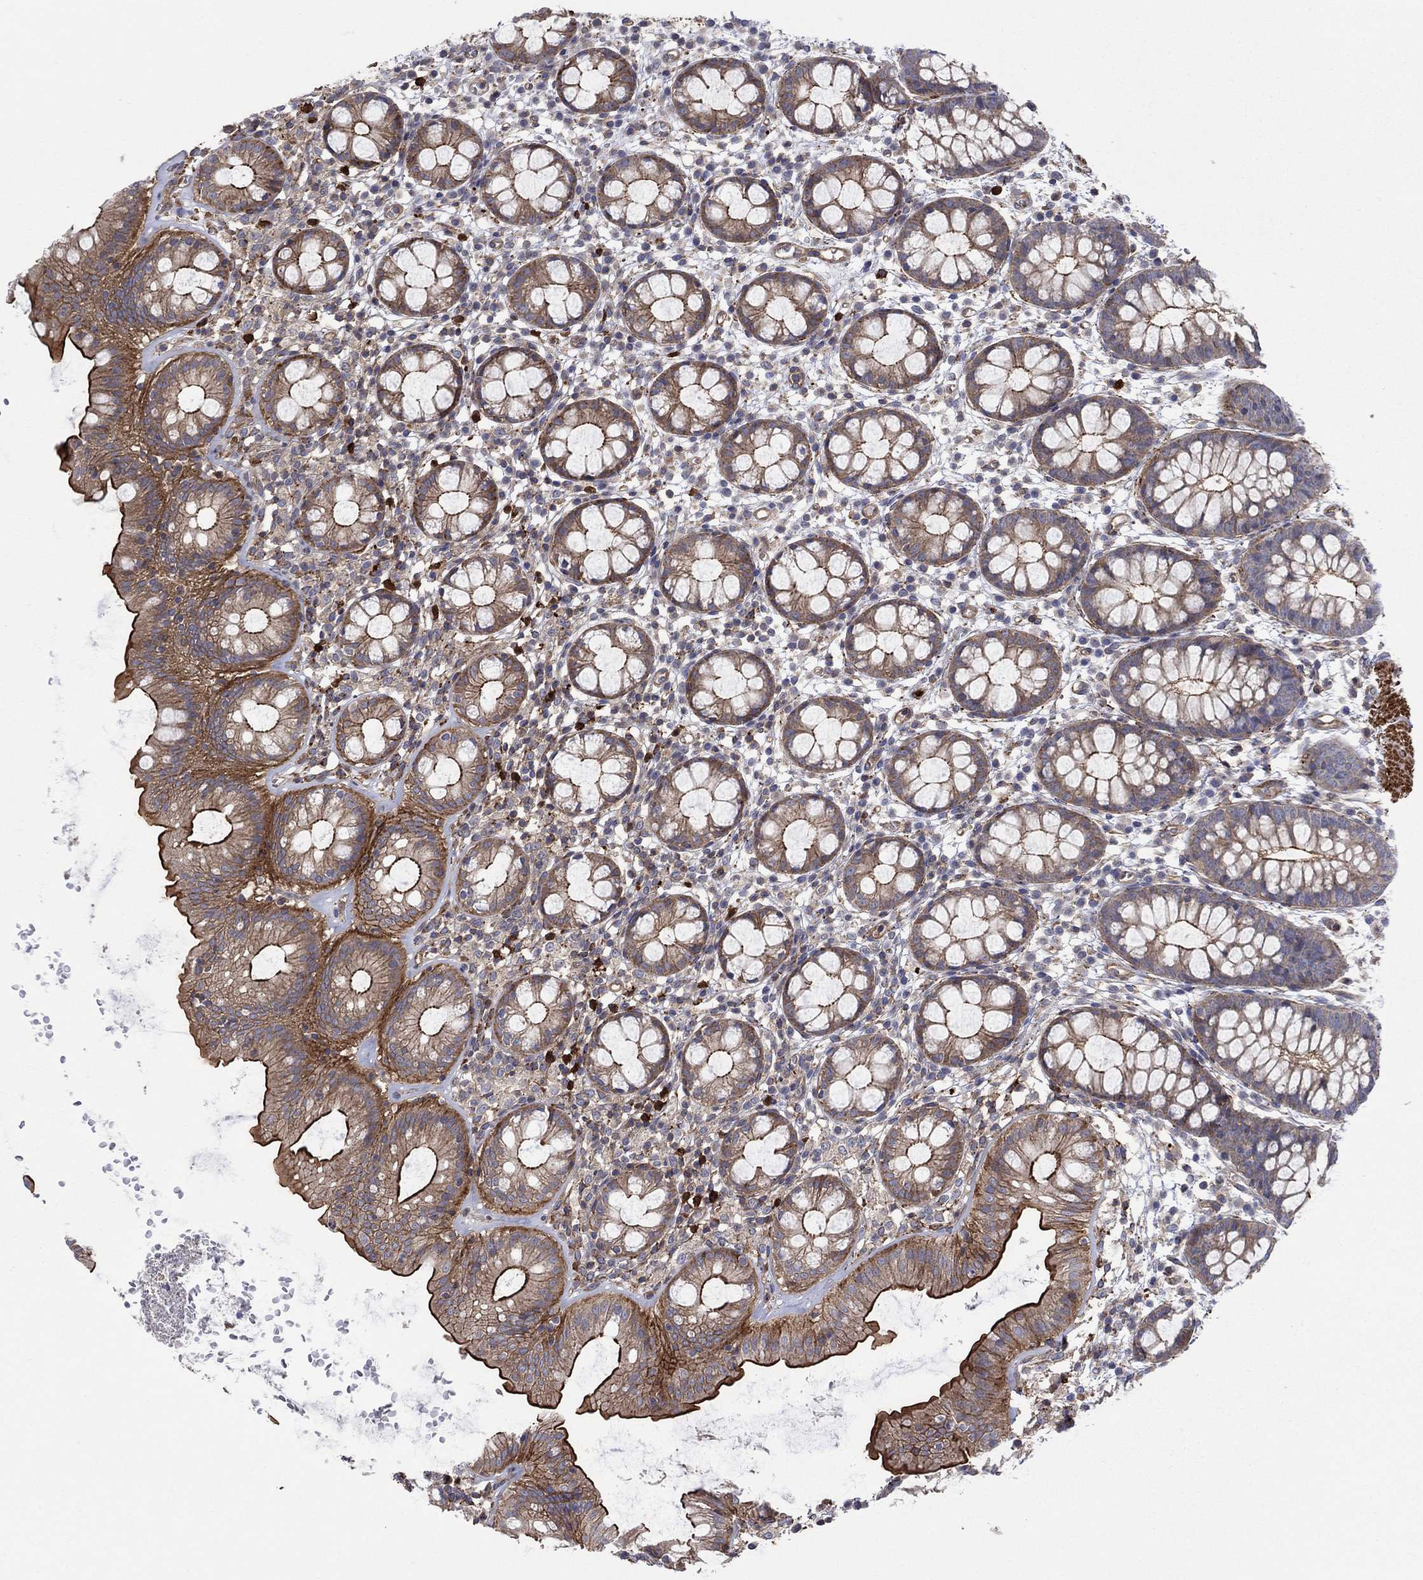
{"staining": {"intensity": "strong", "quantity": "25%-75%", "location": "cytoplasmic/membranous"}, "tissue": "rectum", "cell_type": "Glandular cells", "image_type": "normal", "snomed": [{"axis": "morphology", "description": "Normal tissue, NOS"}, {"axis": "topography", "description": "Rectum"}], "caption": "Immunohistochemical staining of normal human rectum shows high levels of strong cytoplasmic/membranous expression in about 25%-75% of glandular cells.", "gene": "PAG1", "patient": {"sex": "male", "age": 57}}